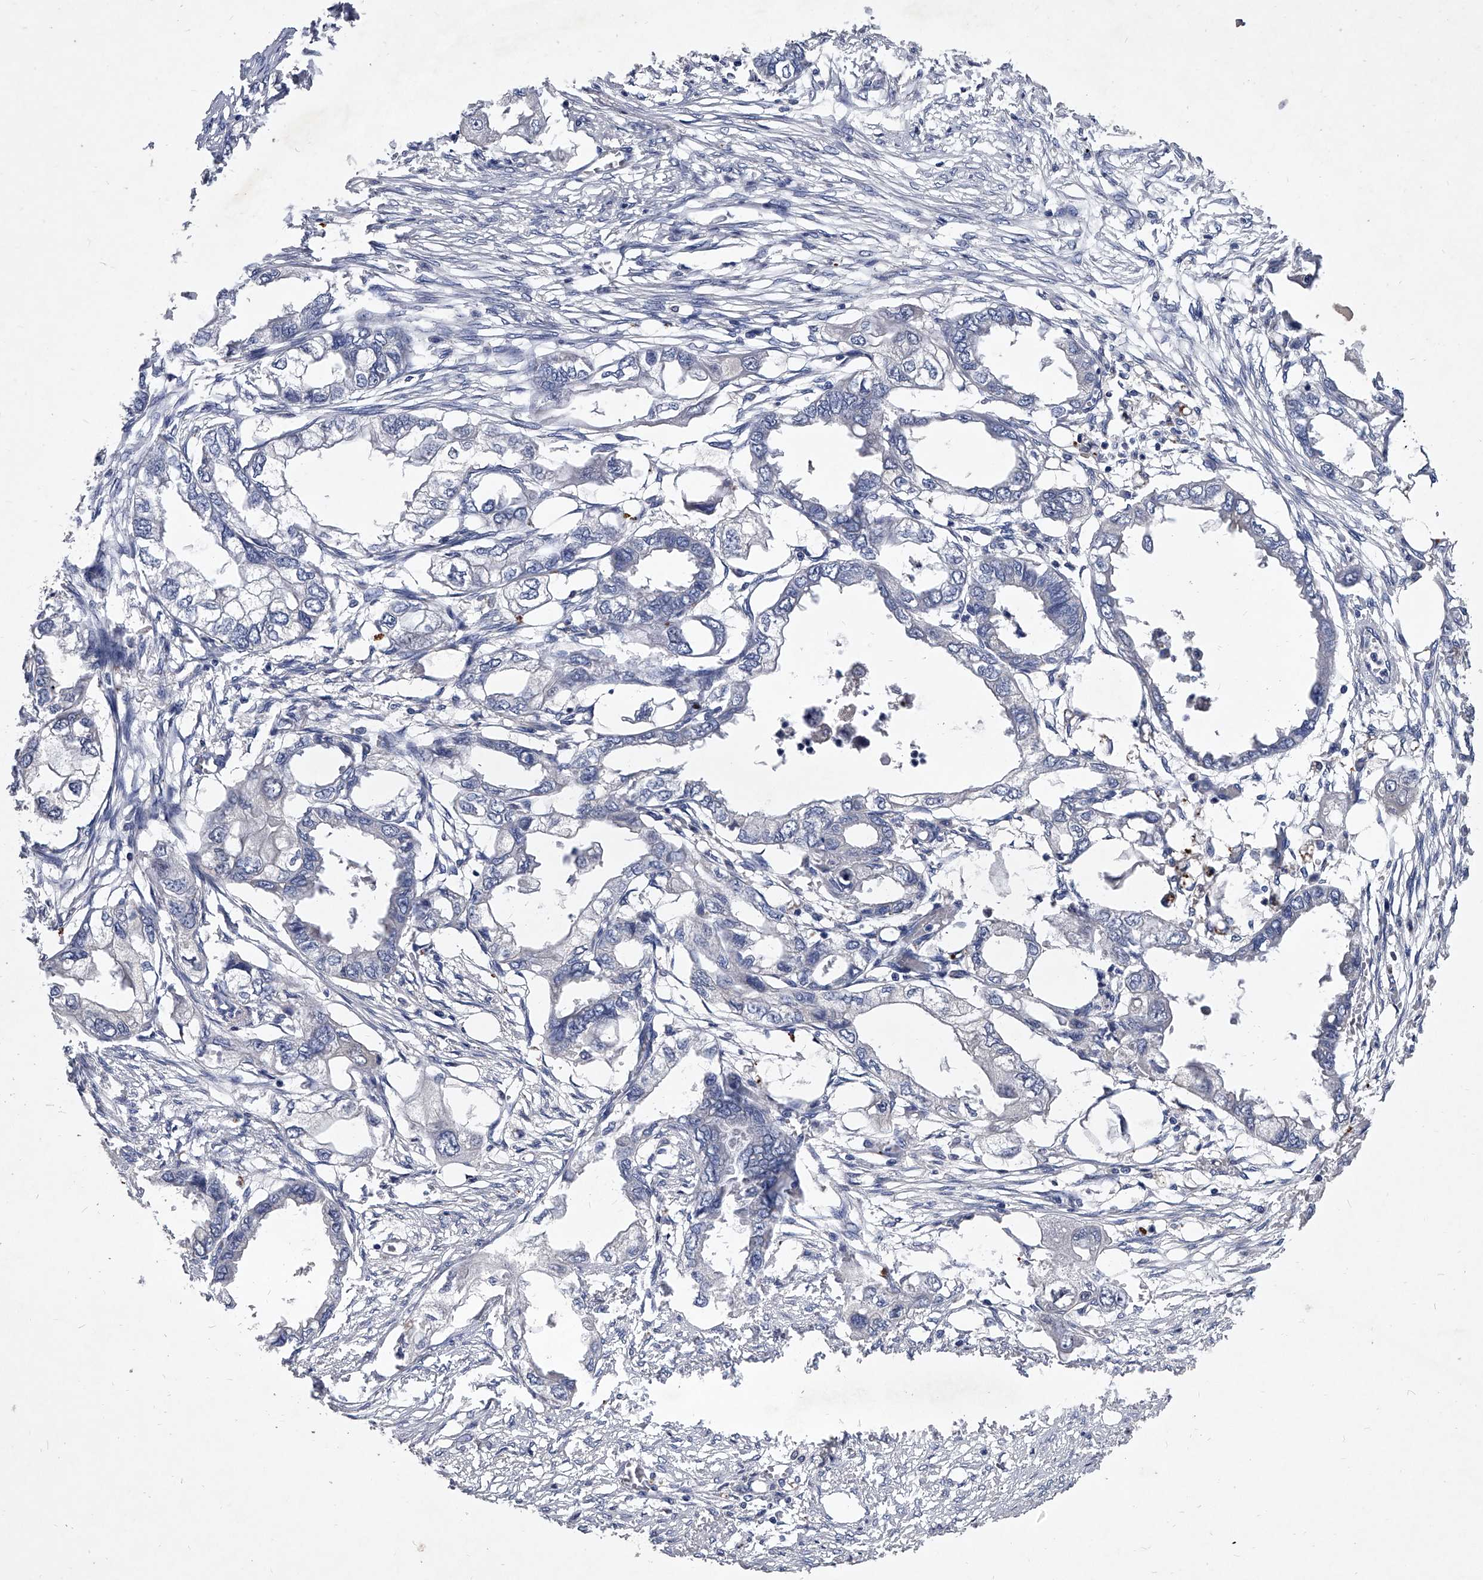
{"staining": {"intensity": "negative", "quantity": "none", "location": "none"}, "tissue": "endometrial cancer", "cell_type": "Tumor cells", "image_type": "cancer", "snomed": [{"axis": "morphology", "description": "Adenocarcinoma, NOS"}, {"axis": "morphology", "description": "Adenocarcinoma, metastatic, NOS"}, {"axis": "topography", "description": "Adipose tissue"}, {"axis": "topography", "description": "Endometrium"}], "caption": "Tumor cells are negative for brown protein staining in endometrial adenocarcinoma. (DAB immunohistochemistry visualized using brightfield microscopy, high magnification).", "gene": "C5", "patient": {"sex": "female", "age": 67}}